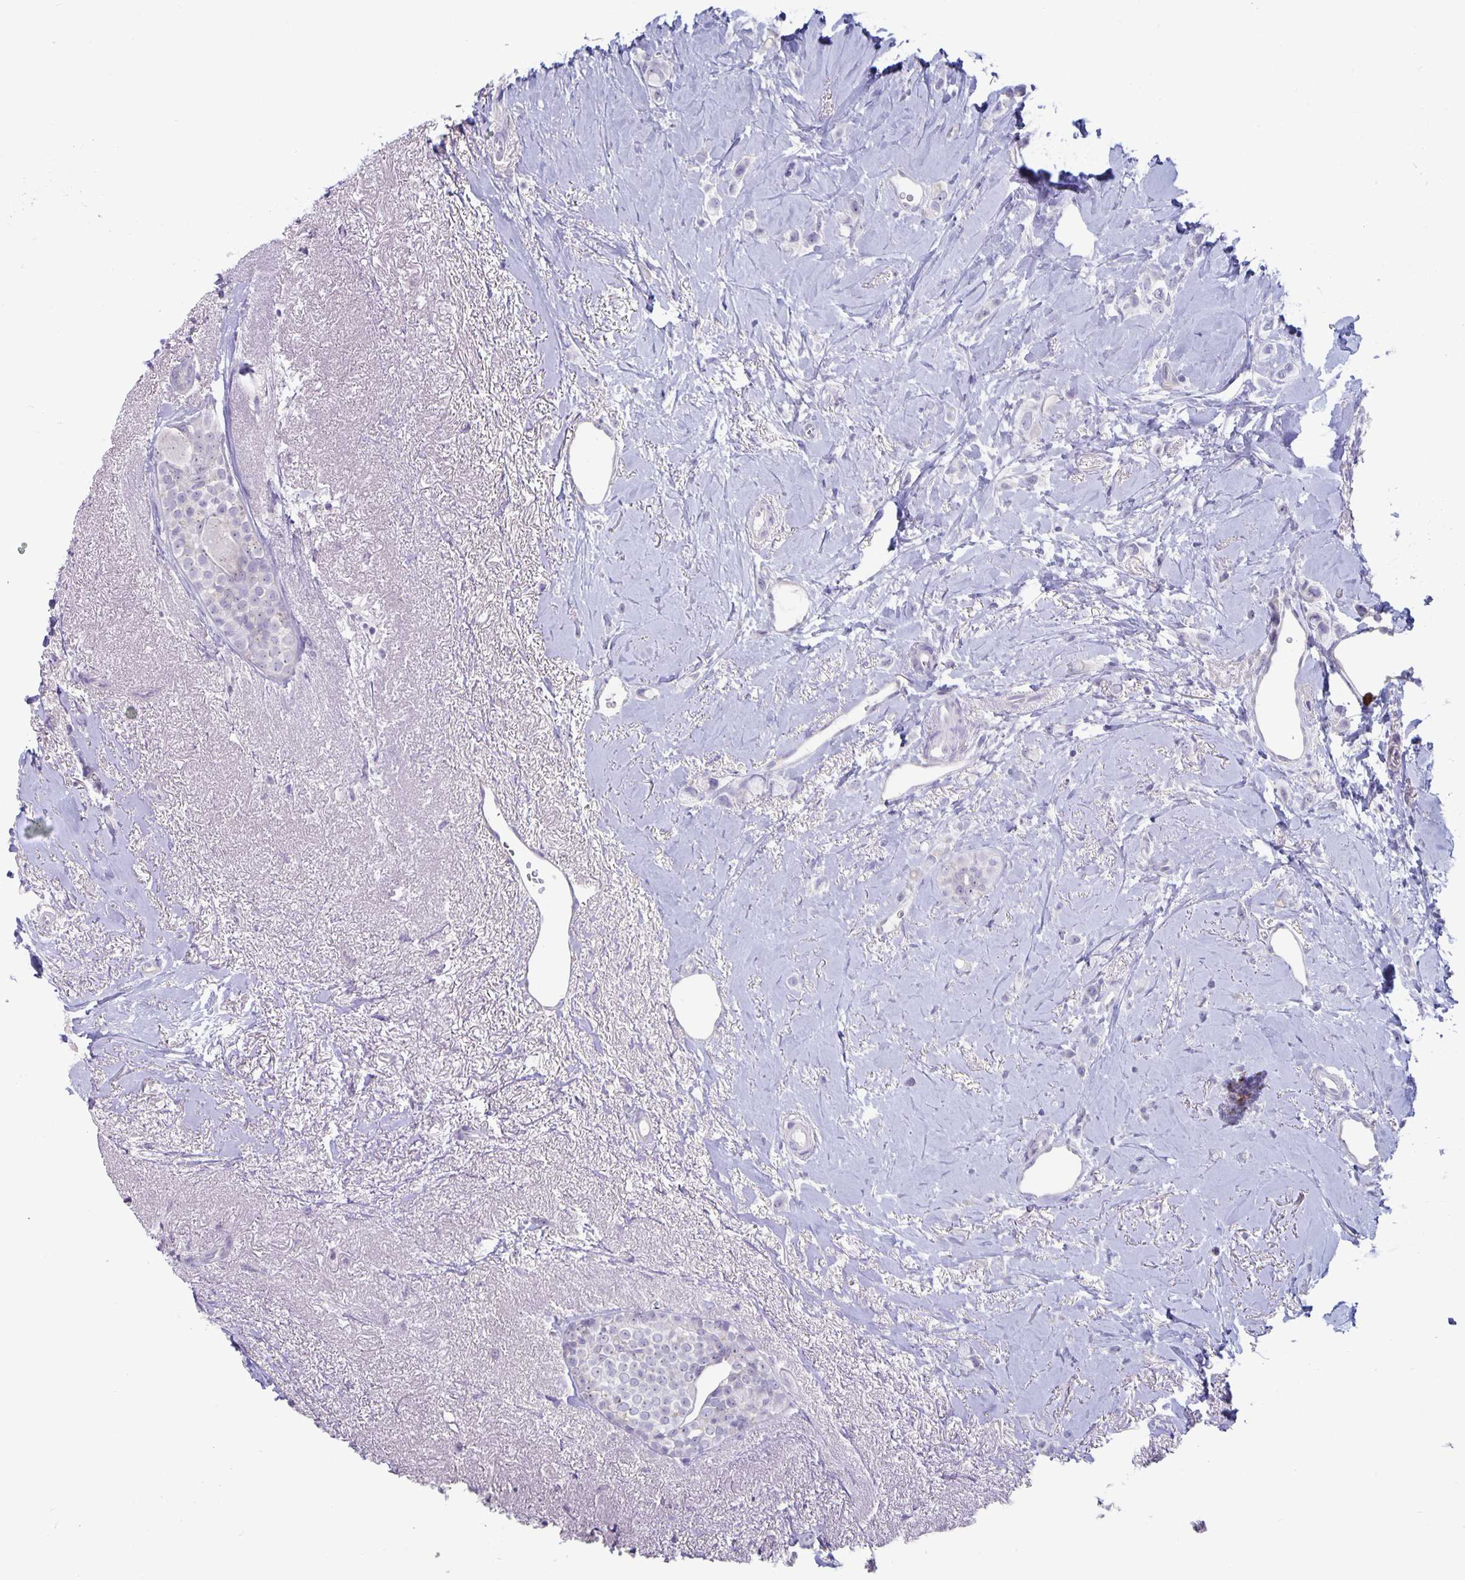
{"staining": {"intensity": "negative", "quantity": "none", "location": "none"}, "tissue": "breast cancer", "cell_type": "Tumor cells", "image_type": "cancer", "snomed": [{"axis": "morphology", "description": "Lobular carcinoma"}, {"axis": "topography", "description": "Breast"}], "caption": "IHC image of neoplastic tissue: human lobular carcinoma (breast) stained with DAB reveals no significant protein positivity in tumor cells.", "gene": "PLCB3", "patient": {"sex": "female", "age": 66}}